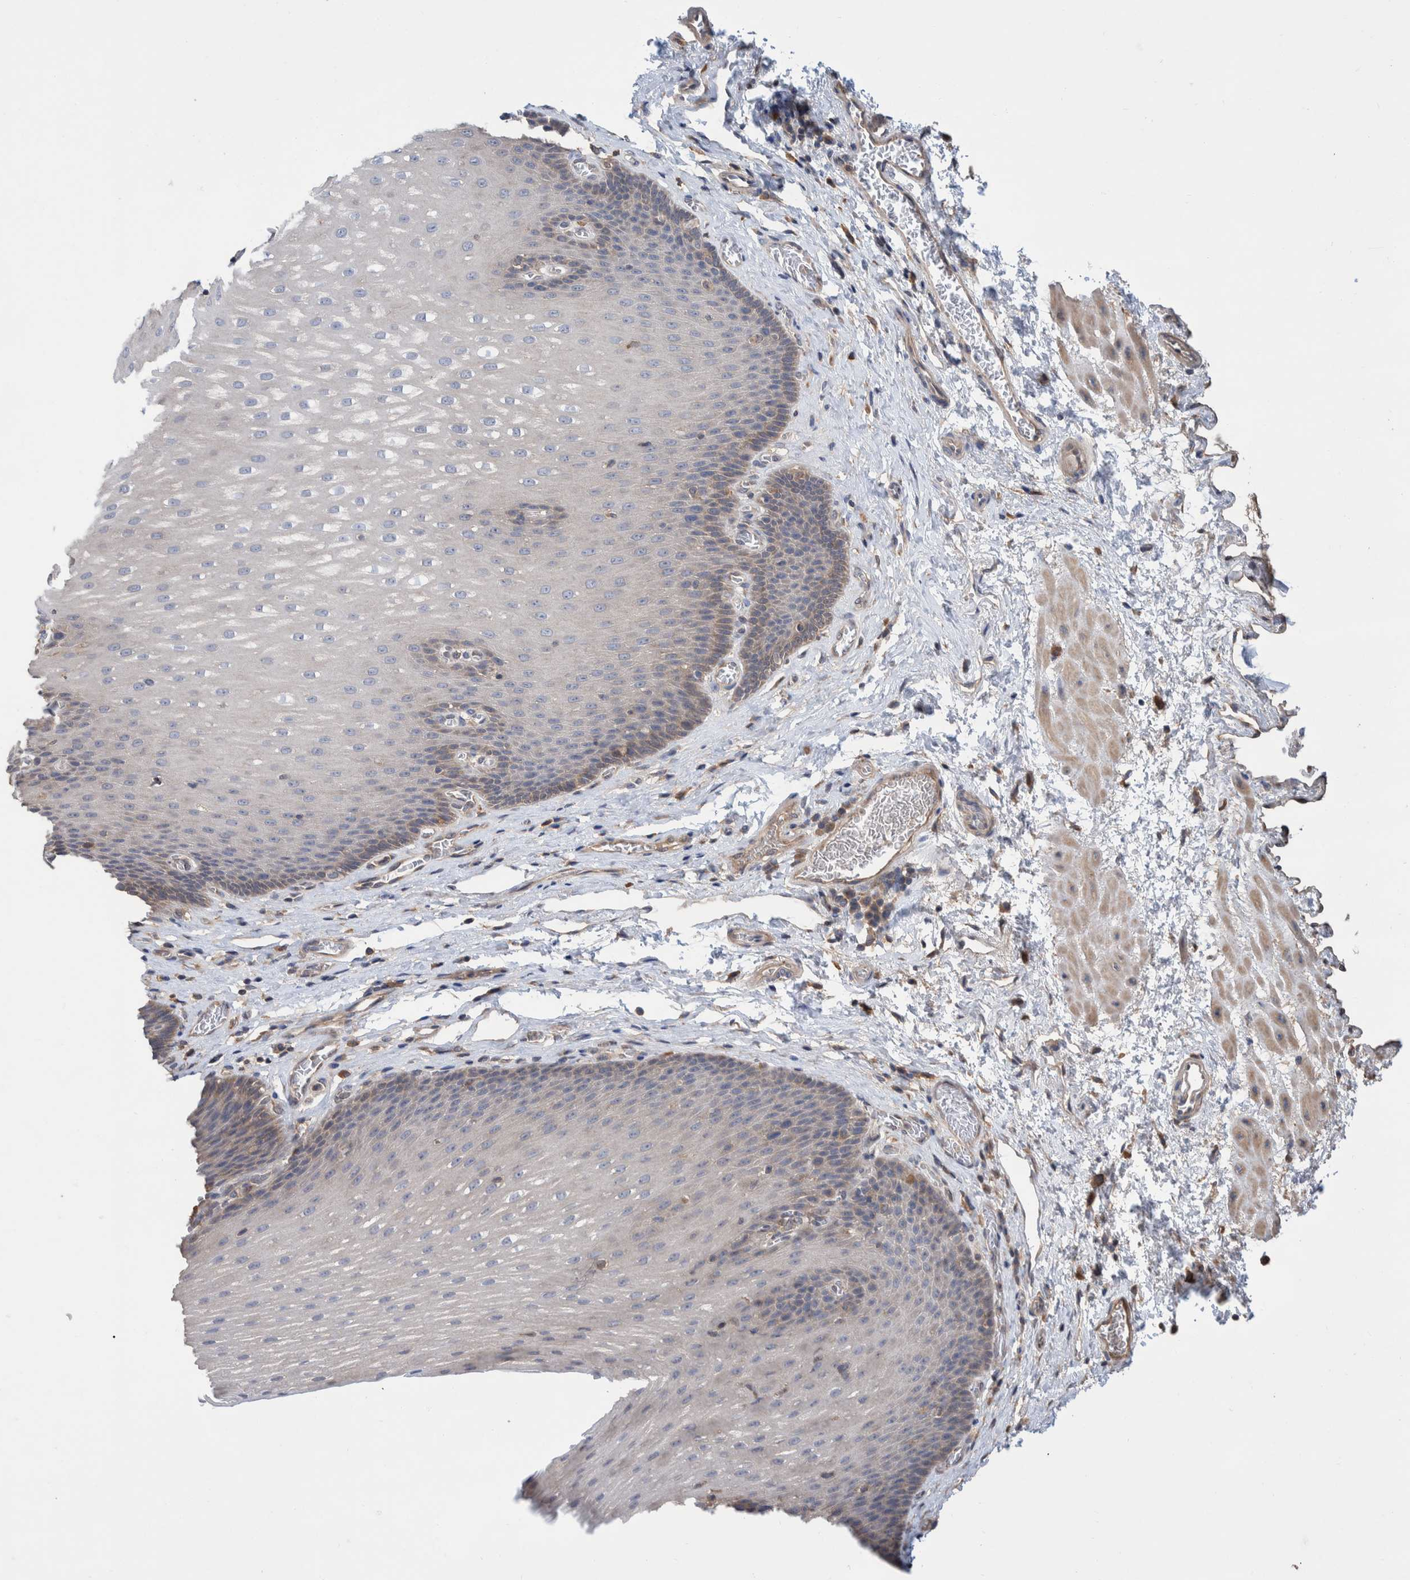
{"staining": {"intensity": "moderate", "quantity": "<25%", "location": "cytoplasmic/membranous"}, "tissue": "esophagus", "cell_type": "Squamous epithelial cells", "image_type": "normal", "snomed": [{"axis": "morphology", "description": "Normal tissue, NOS"}, {"axis": "topography", "description": "Esophagus"}], "caption": "Esophagus stained for a protein demonstrates moderate cytoplasmic/membranous positivity in squamous epithelial cells. Nuclei are stained in blue.", "gene": "PLPBP", "patient": {"sex": "male", "age": 48}}